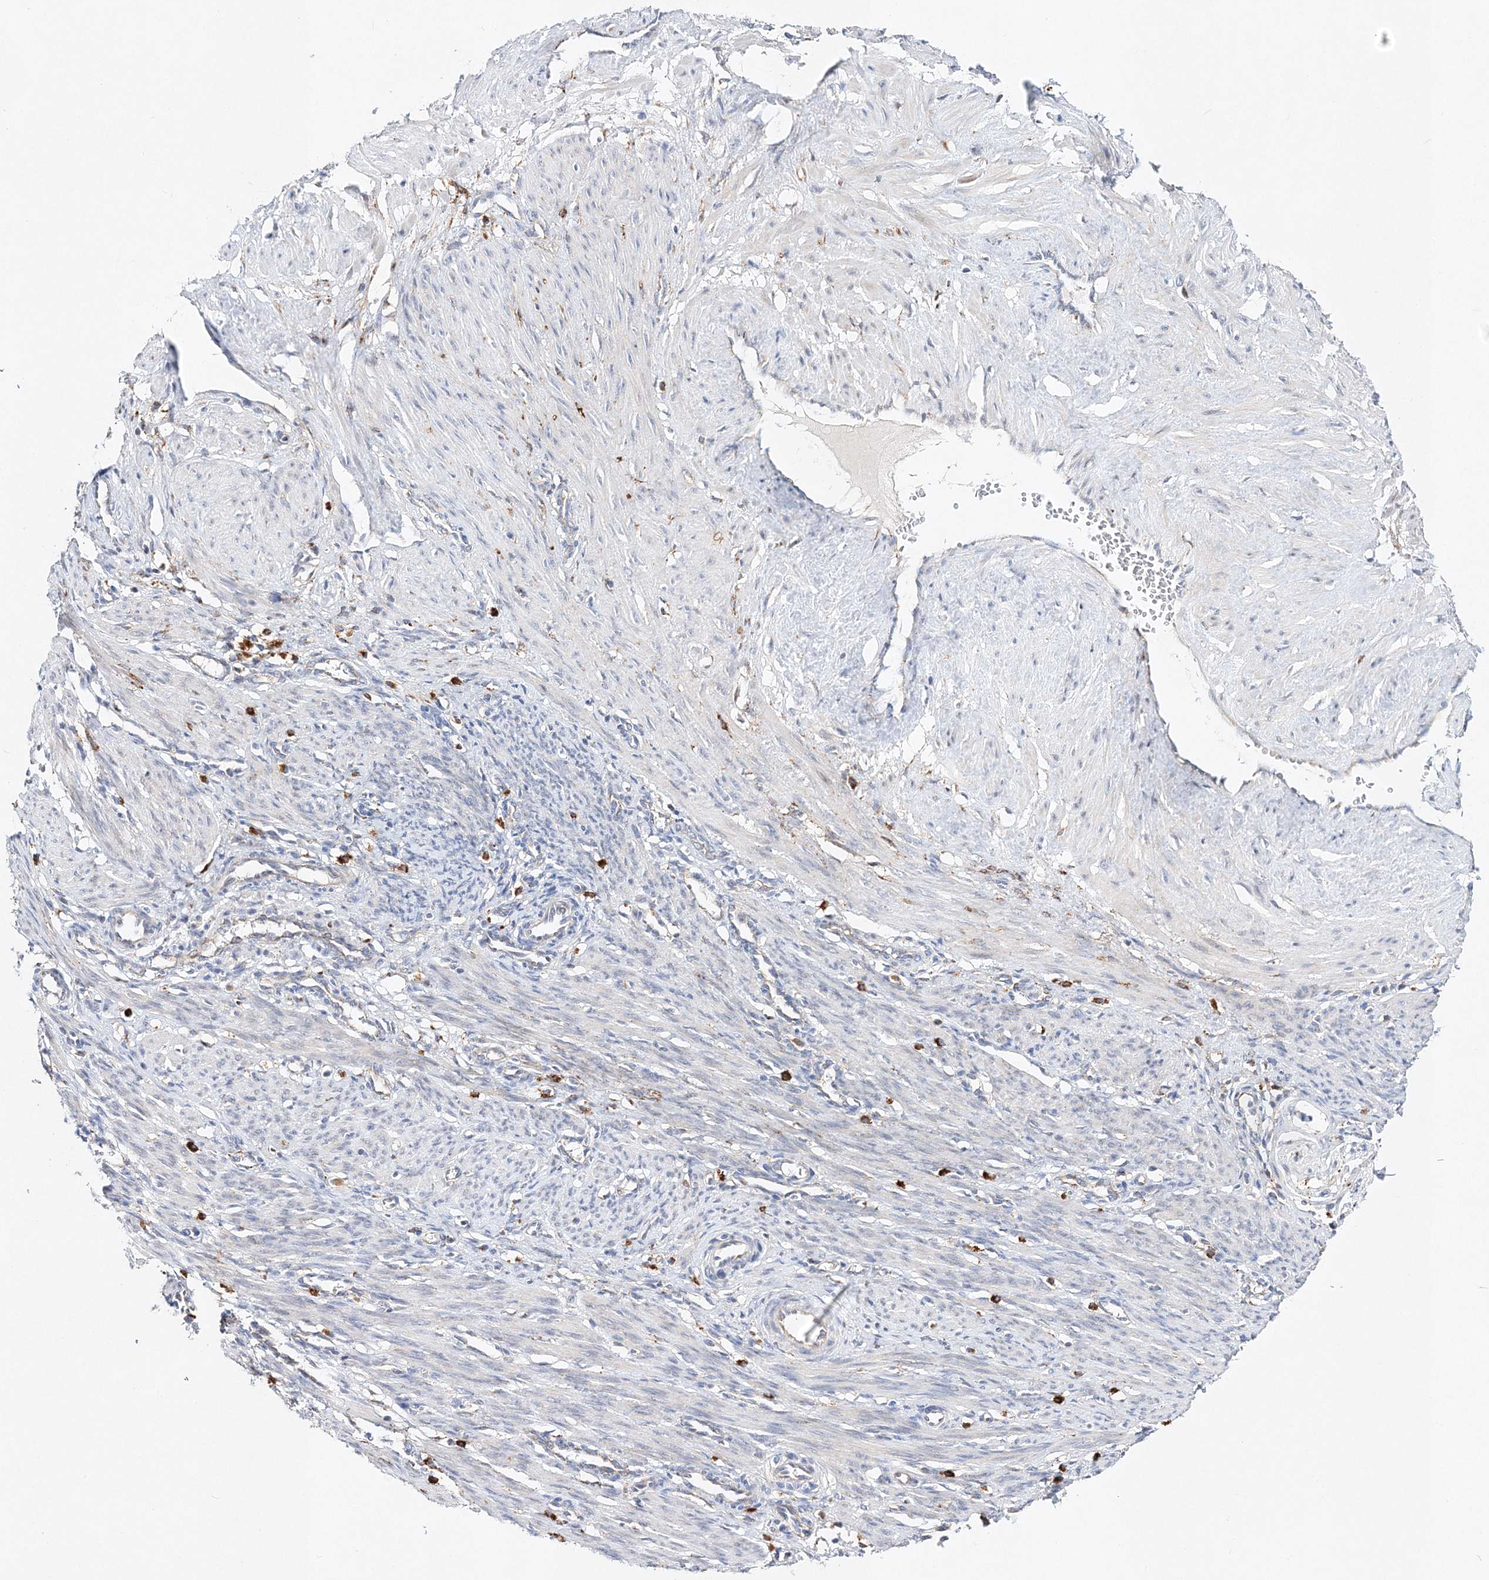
{"staining": {"intensity": "negative", "quantity": "none", "location": "none"}, "tissue": "smooth muscle", "cell_type": "Smooth muscle cells", "image_type": "normal", "snomed": [{"axis": "morphology", "description": "Normal tissue, NOS"}, {"axis": "topography", "description": "Endometrium"}], "caption": "DAB immunohistochemical staining of benign human smooth muscle reveals no significant expression in smooth muscle cells.", "gene": "C3orf38", "patient": {"sex": "female", "age": 33}}